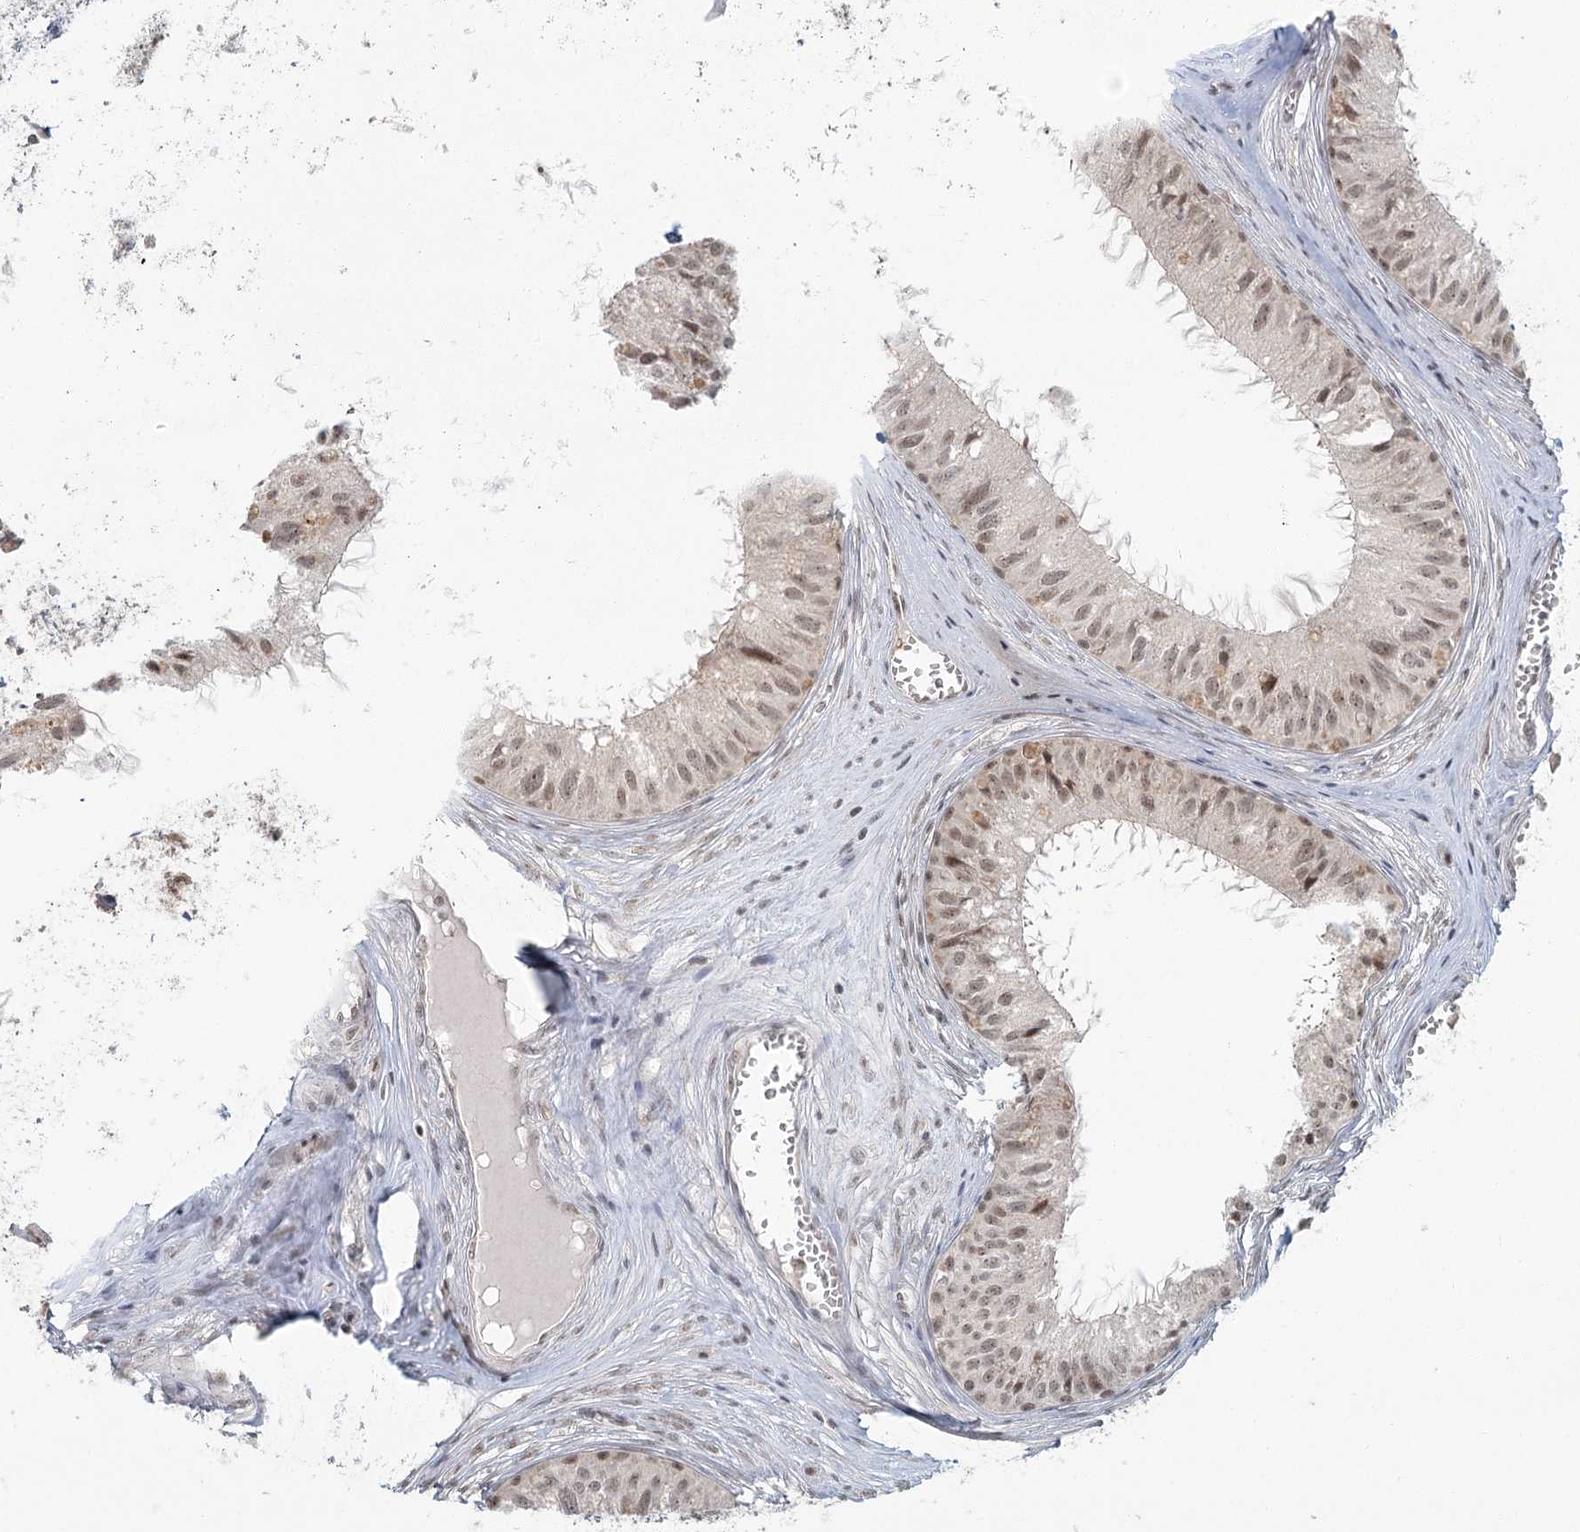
{"staining": {"intensity": "moderate", "quantity": ">75%", "location": "nuclear"}, "tissue": "epididymis", "cell_type": "Glandular cells", "image_type": "normal", "snomed": [{"axis": "morphology", "description": "Normal tissue, NOS"}, {"axis": "topography", "description": "Epididymis"}], "caption": "Immunohistochemical staining of unremarkable human epididymis demonstrates moderate nuclear protein positivity in approximately >75% of glandular cells. Immunohistochemistry stains the protein in brown and the nuclei are stained blue.", "gene": "R3HCC1L", "patient": {"sex": "male", "age": 36}}